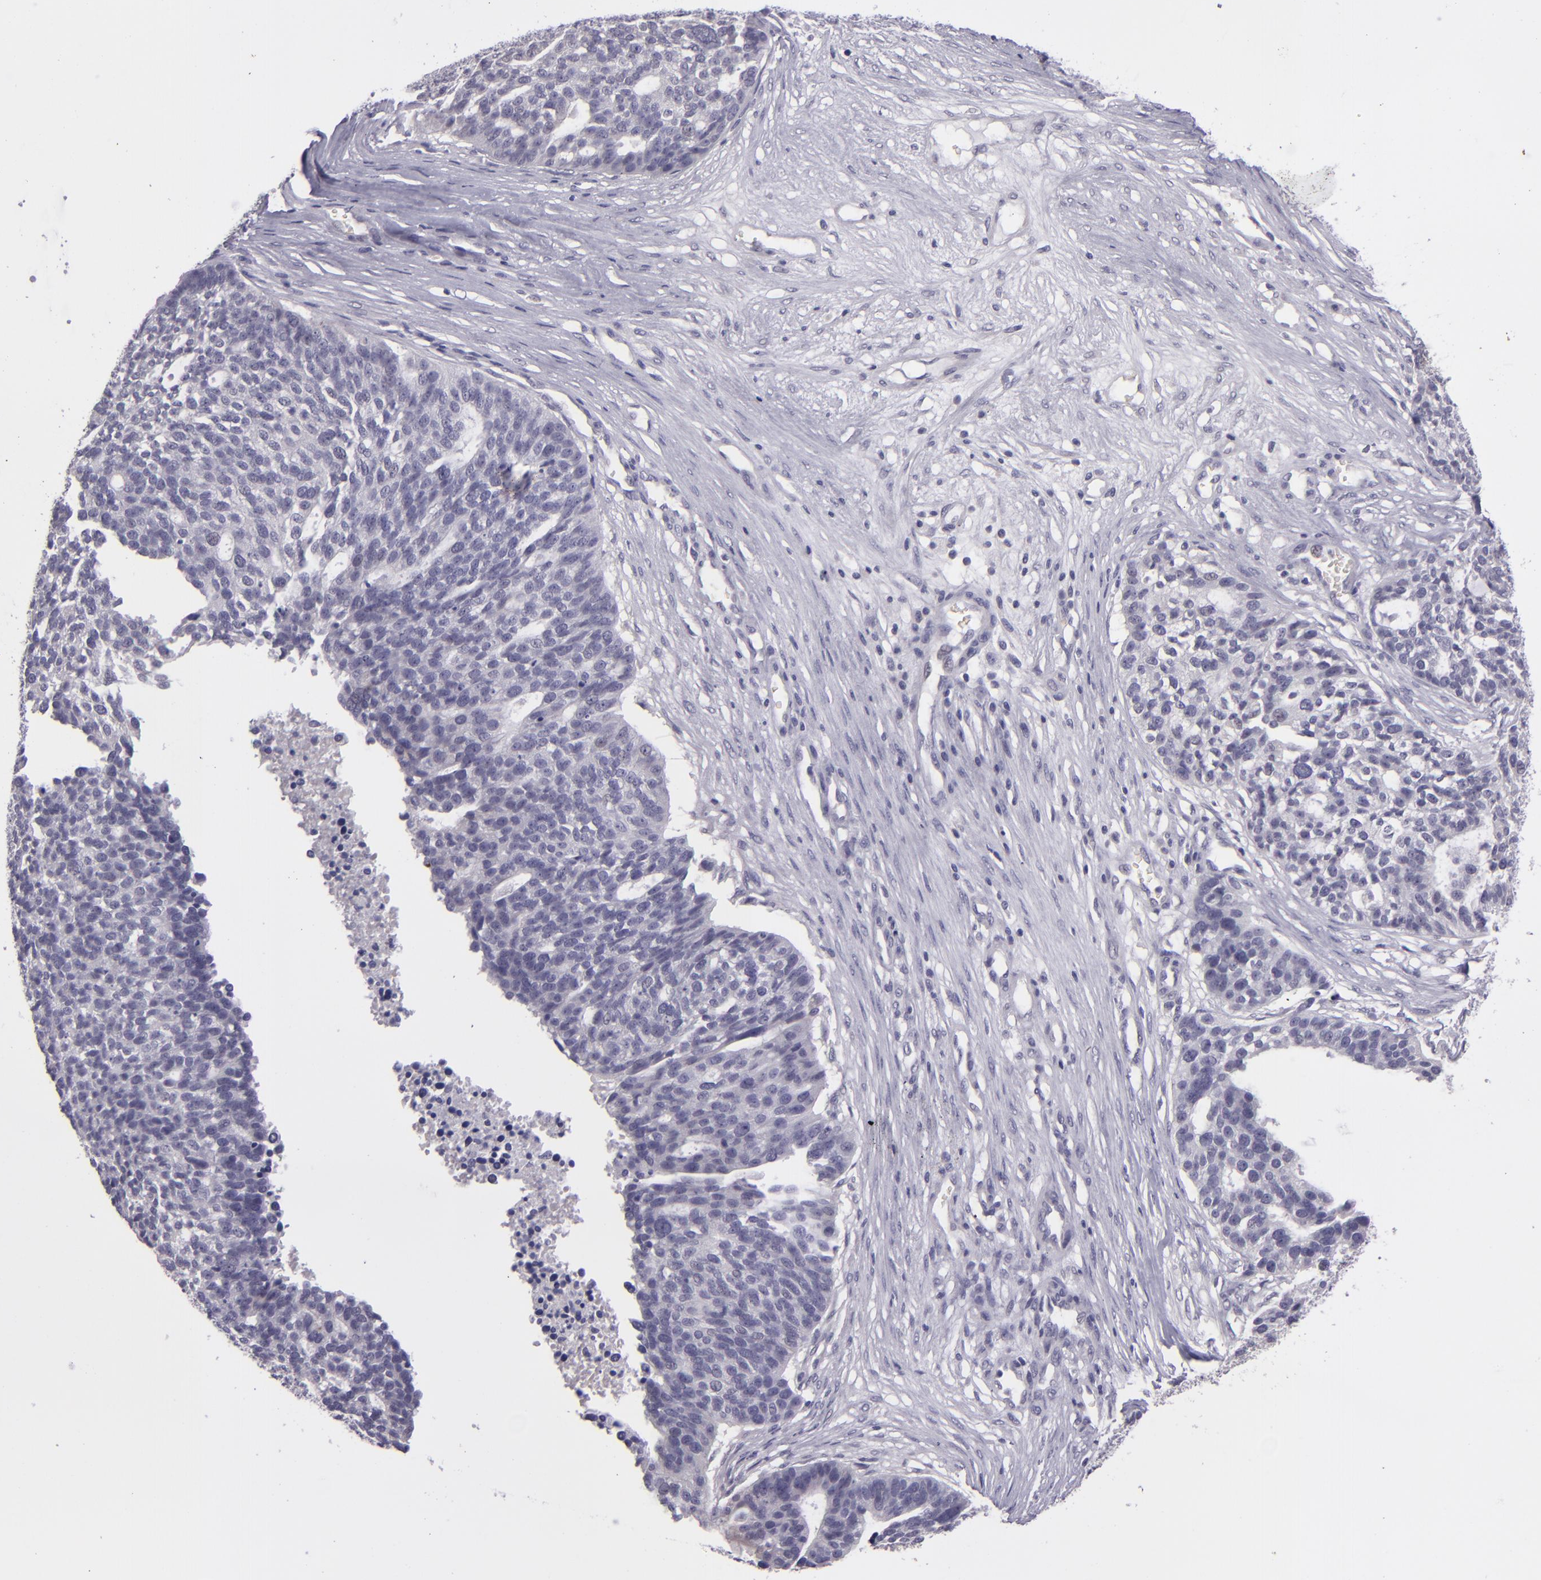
{"staining": {"intensity": "negative", "quantity": "none", "location": "none"}, "tissue": "ovarian cancer", "cell_type": "Tumor cells", "image_type": "cancer", "snomed": [{"axis": "morphology", "description": "Cystadenocarcinoma, serous, NOS"}, {"axis": "topography", "description": "Ovary"}], "caption": "High power microscopy image of an immunohistochemistry (IHC) micrograph of serous cystadenocarcinoma (ovarian), revealing no significant staining in tumor cells. The staining is performed using DAB (3,3'-diaminobenzidine) brown chromogen with nuclei counter-stained in using hematoxylin.", "gene": "SNCB", "patient": {"sex": "female", "age": 59}}